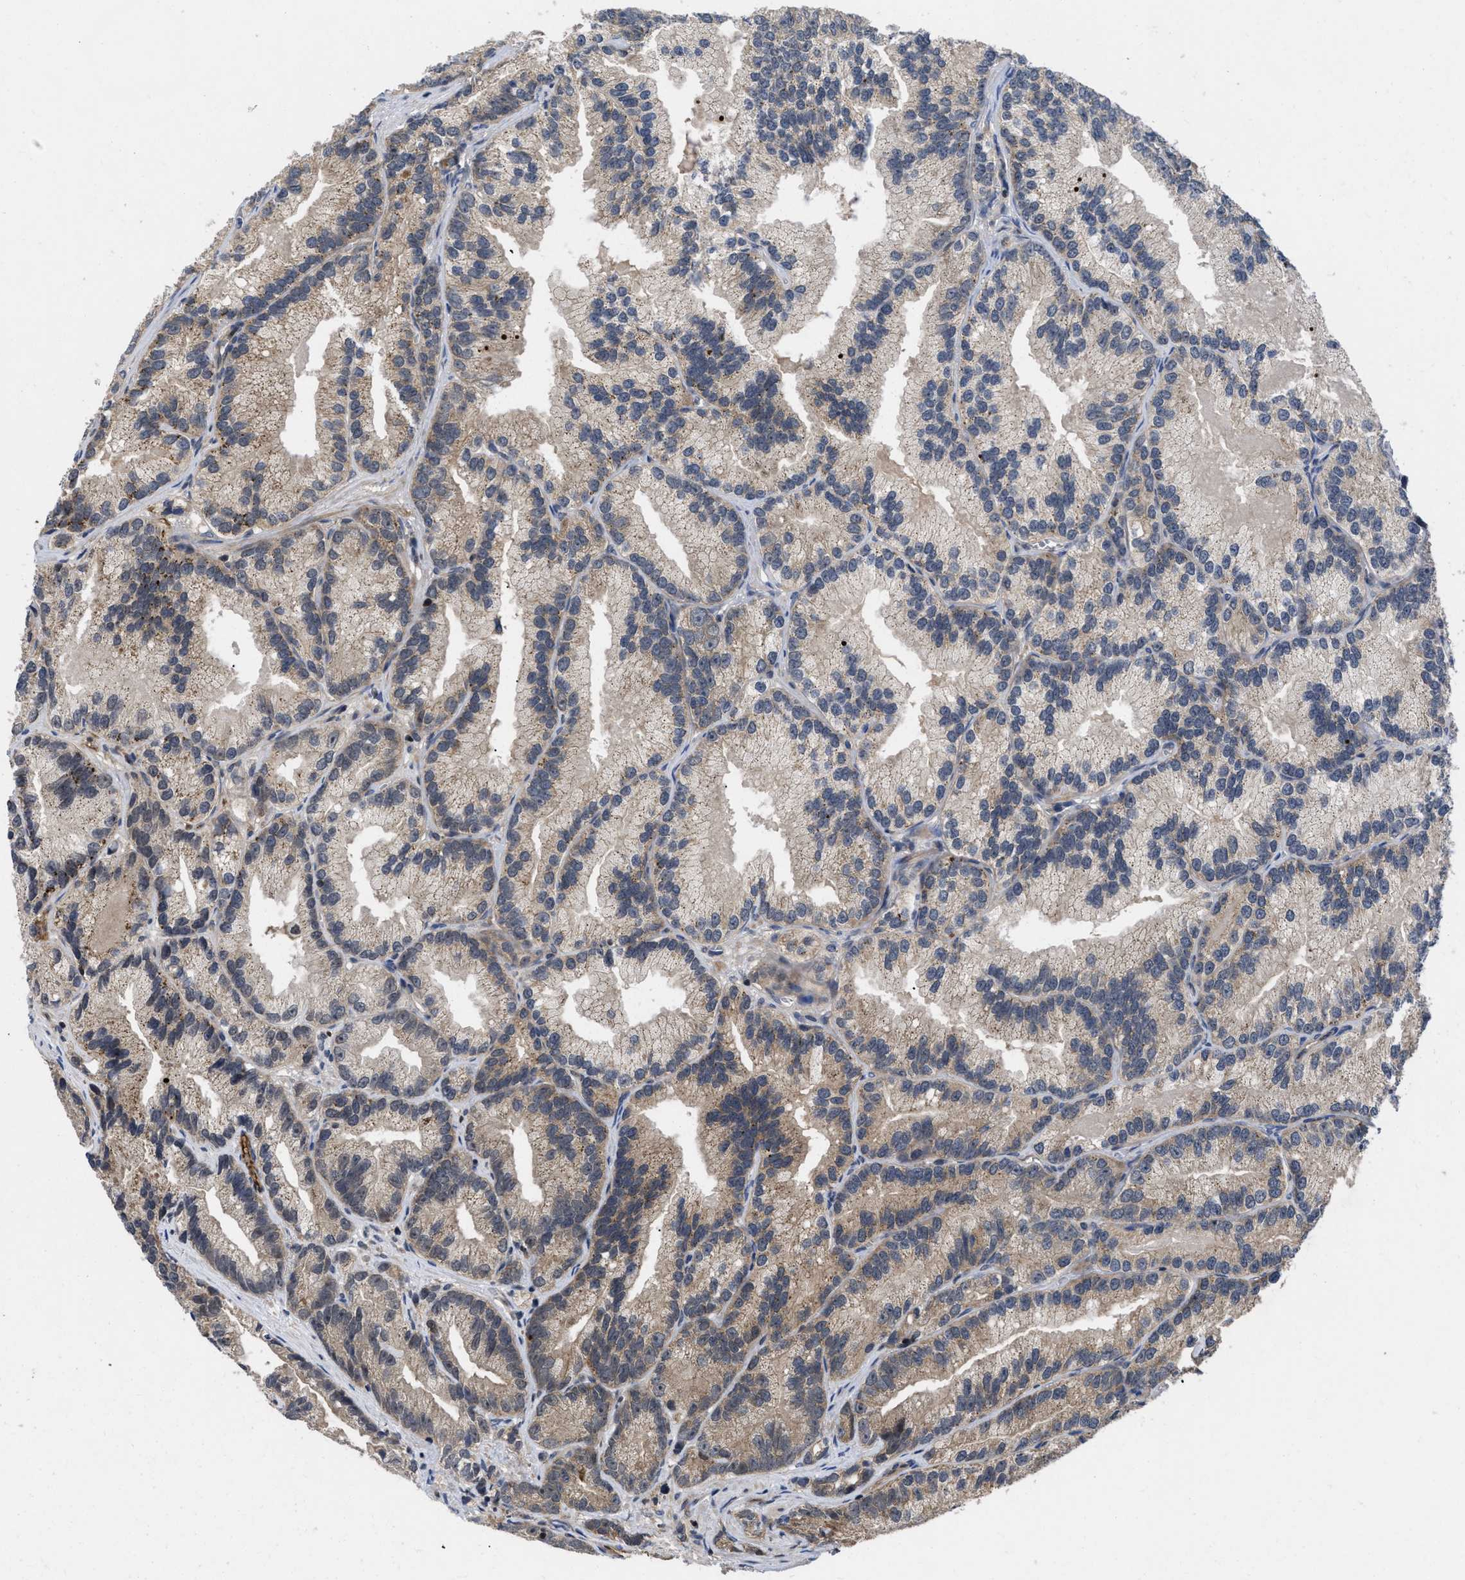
{"staining": {"intensity": "moderate", "quantity": ">75%", "location": "cytoplasmic/membranous,nuclear"}, "tissue": "prostate cancer", "cell_type": "Tumor cells", "image_type": "cancer", "snomed": [{"axis": "morphology", "description": "Adenocarcinoma, Low grade"}, {"axis": "topography", "description": "Prostate"}], "caption": "The micrograph shows immunohistochemical staining of prostate cancer (low-grade adenocarcinoma). There is moderate cytoplasmic/membranous and nuclear staining is seen in approximately >75% of tumor cells.", "gene": "FAM200A", "patient": {"sex": "male", "age": 89}}